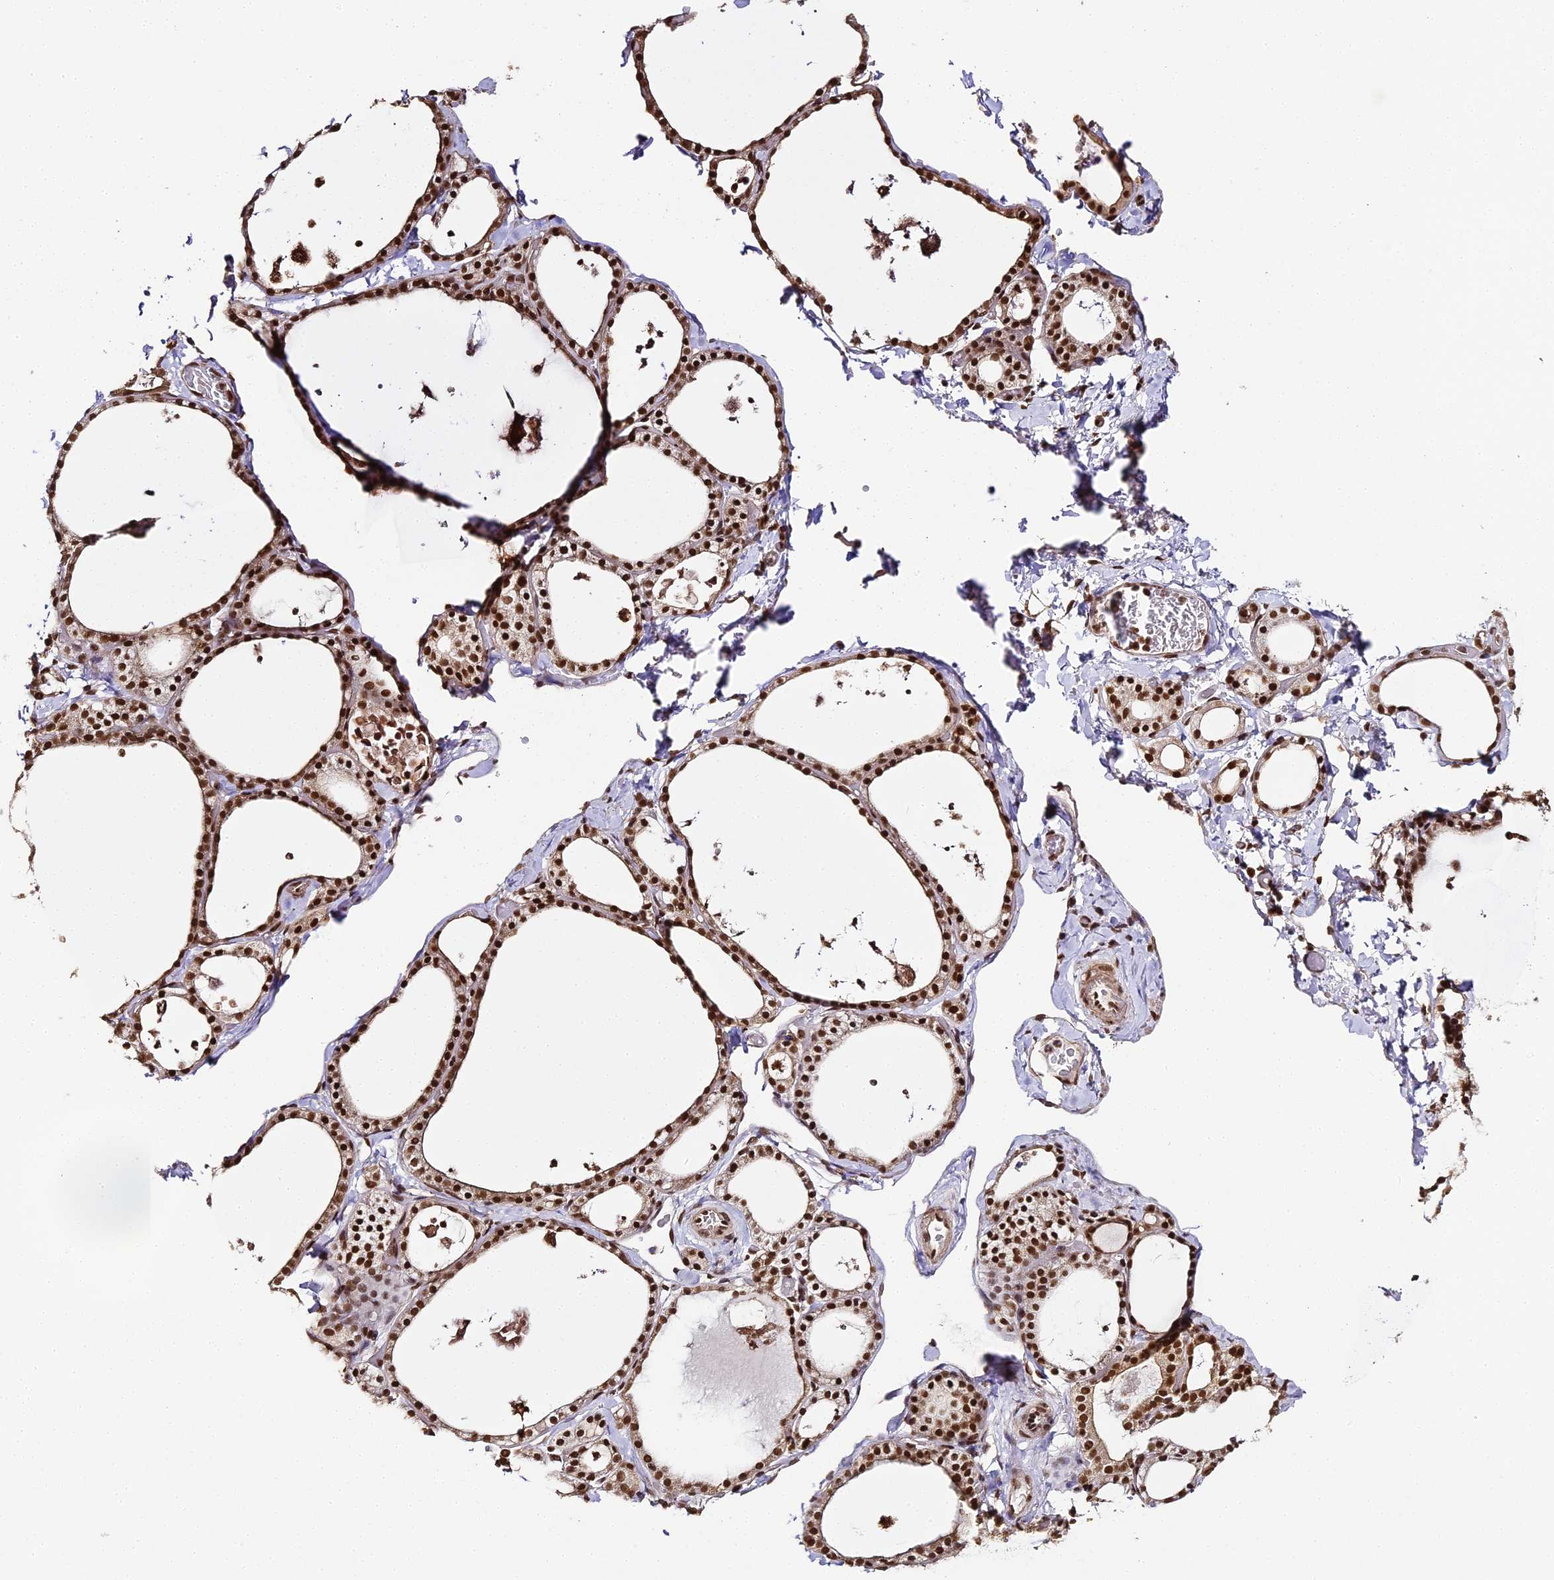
{"staining": {"intensity": "strong", "quantity": ">75%", "location": "nuclear"}, "tissue": "thyroid gland", "cell_type": "Glandular cells", "image_type": "normal", "snomed": [{"axis": "morphology", "description": "Normal tissue, NOS"}, {"axis": "topography", "description": "Thyroid gland"}], "caption": "This is a histology image of immunohistochemistry (IHC) staining of benign thyroid gland, which shows strong staining in the nuclear of glandular cells.", "gene": "HNRNPA1", "patient": {"sex": "male", "age": 56}}